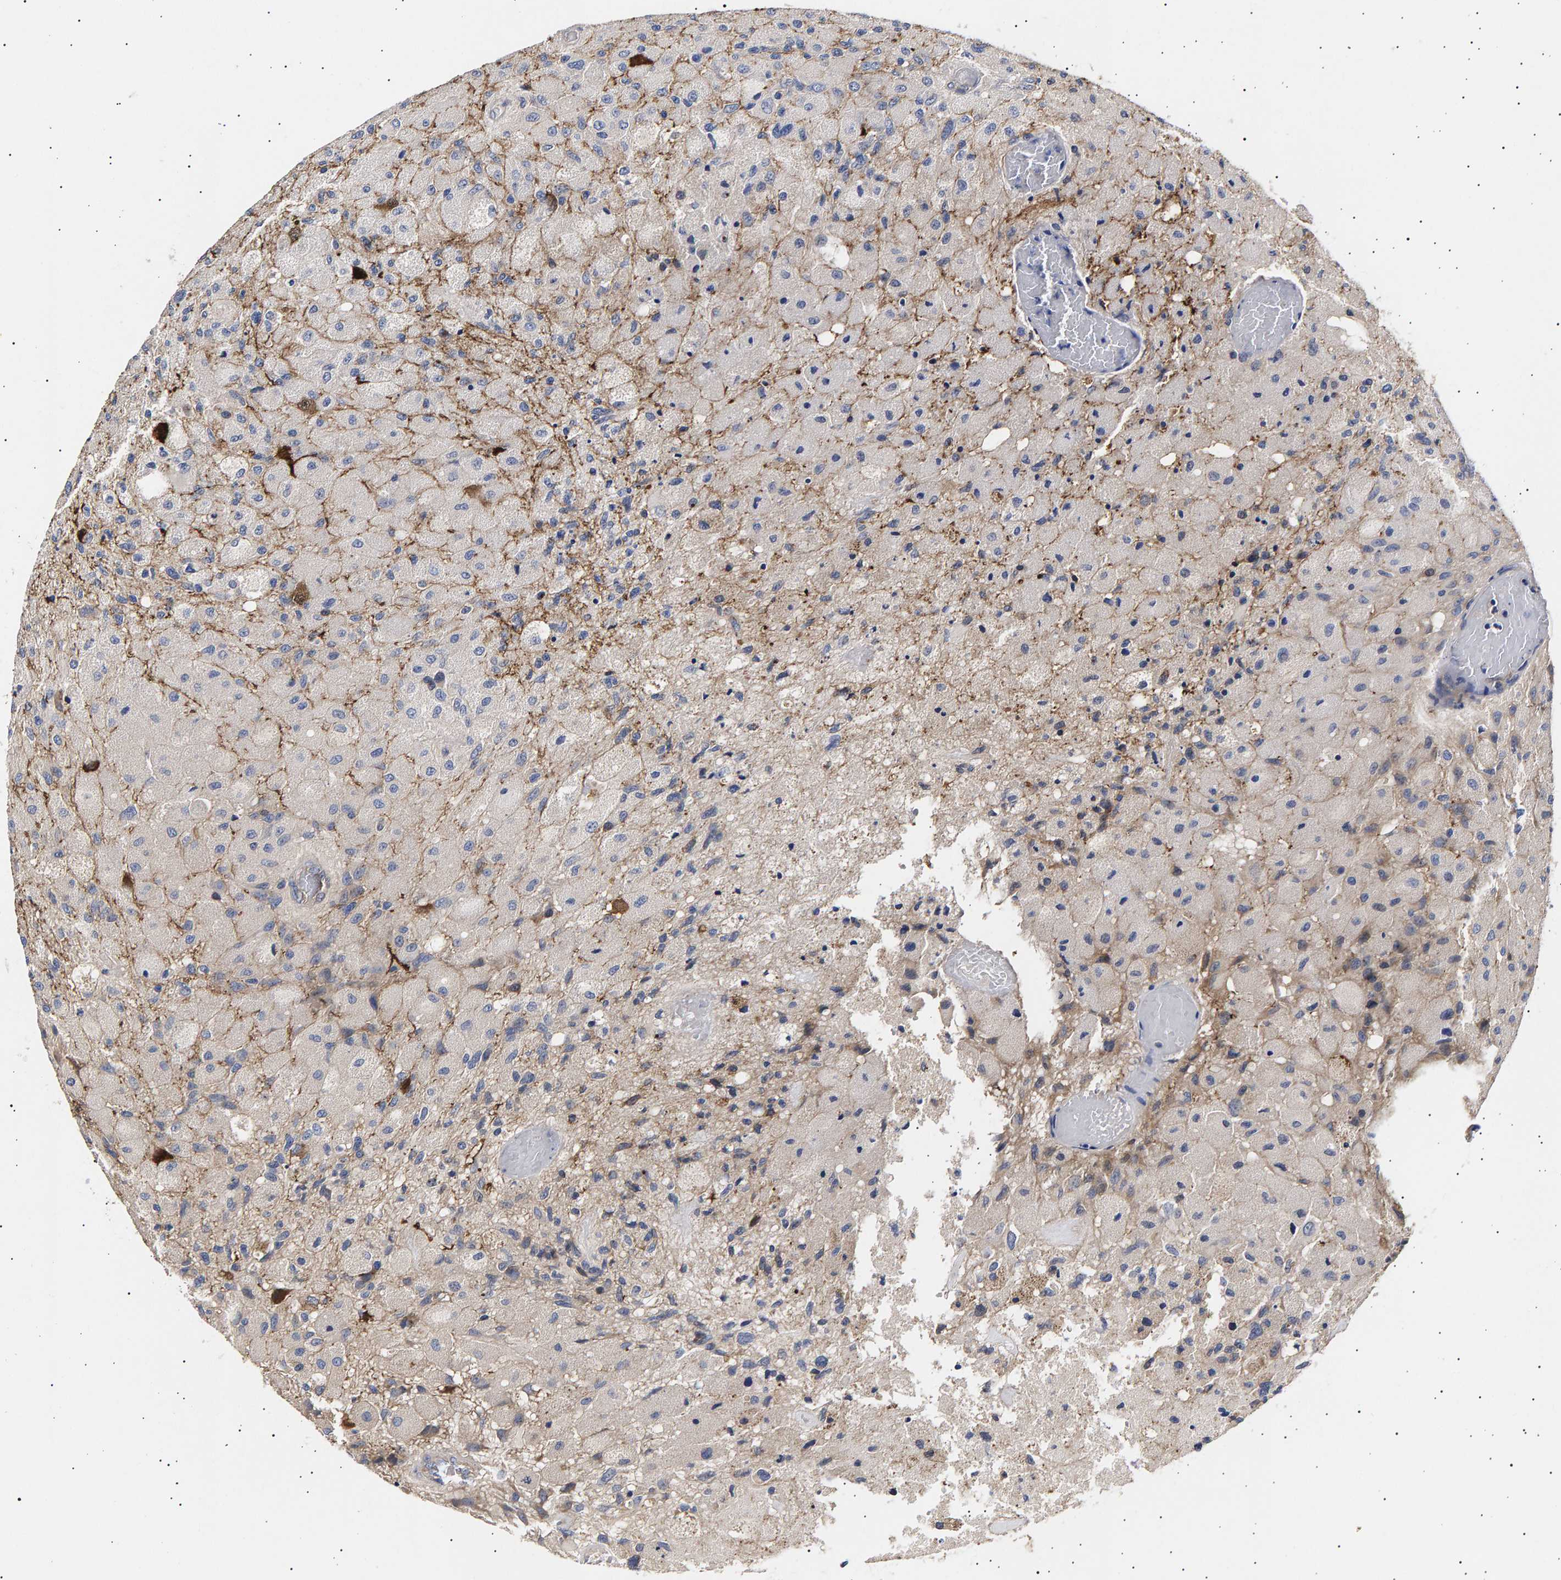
{"staining": {"intensity": "negative", "quantity": "none", "location": "none"}, "tissue": "glioma", "cell_type": "Tumor cells", "image_type": "cancer", "snomed": [{"axis": "morphology", "description": "Normal tissue, NOS"}, {"axis": "morphology", "description": "Glioma, malignant, High grade"}, {"axis": "topography", "description": "Cerebral cortex"}], "caption": "Immunohistochemistry (IHC) micrograph of neoplastic tissue: human malignant high-grade glioma stained with DAB (3,3'-diaminobenzidine) displays no significant protein positivity in tumor cells.", "gene": "ANKRD40", "patient": {"sex": "male", "age": 77}}